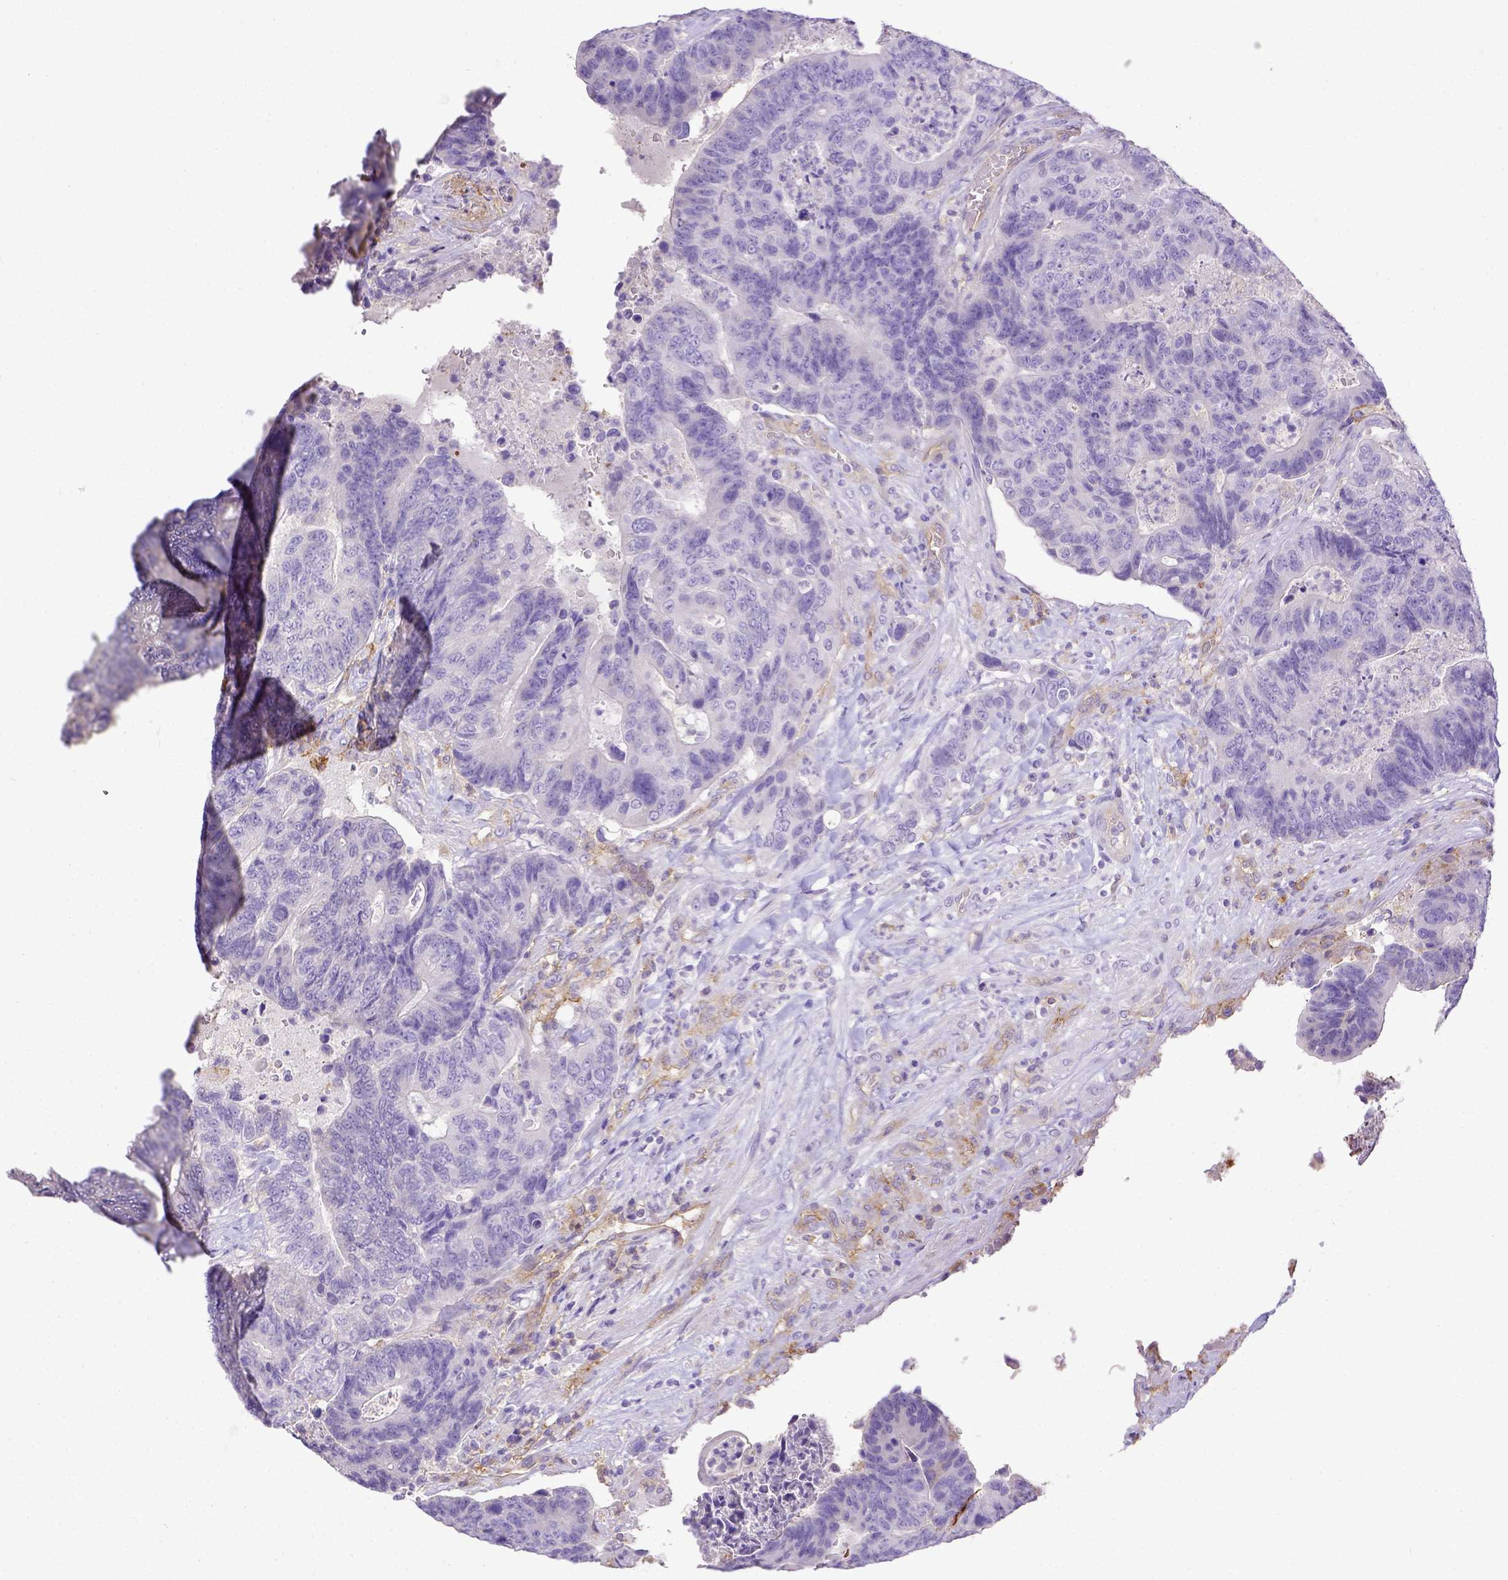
{"staining": {"intensity": "negative", "quantity": "none", "location": "none"}, "tissue": "colorectal cancer", "cell_type": "Tumor cells", "image_type": "cancer", "snomed": [{"axis": "morphology", "description": "Adenocarcinoma, NOS"}, {"axis": "topography", "description": "Colon"}], "caption": "Immunohistochemistry image of human adenocarcinoma (colorectal) stained for a protein (brown), which shows no staining in tumor cells.", "gene": "CD40", "patient": {"sex": "female", "age": 48}}